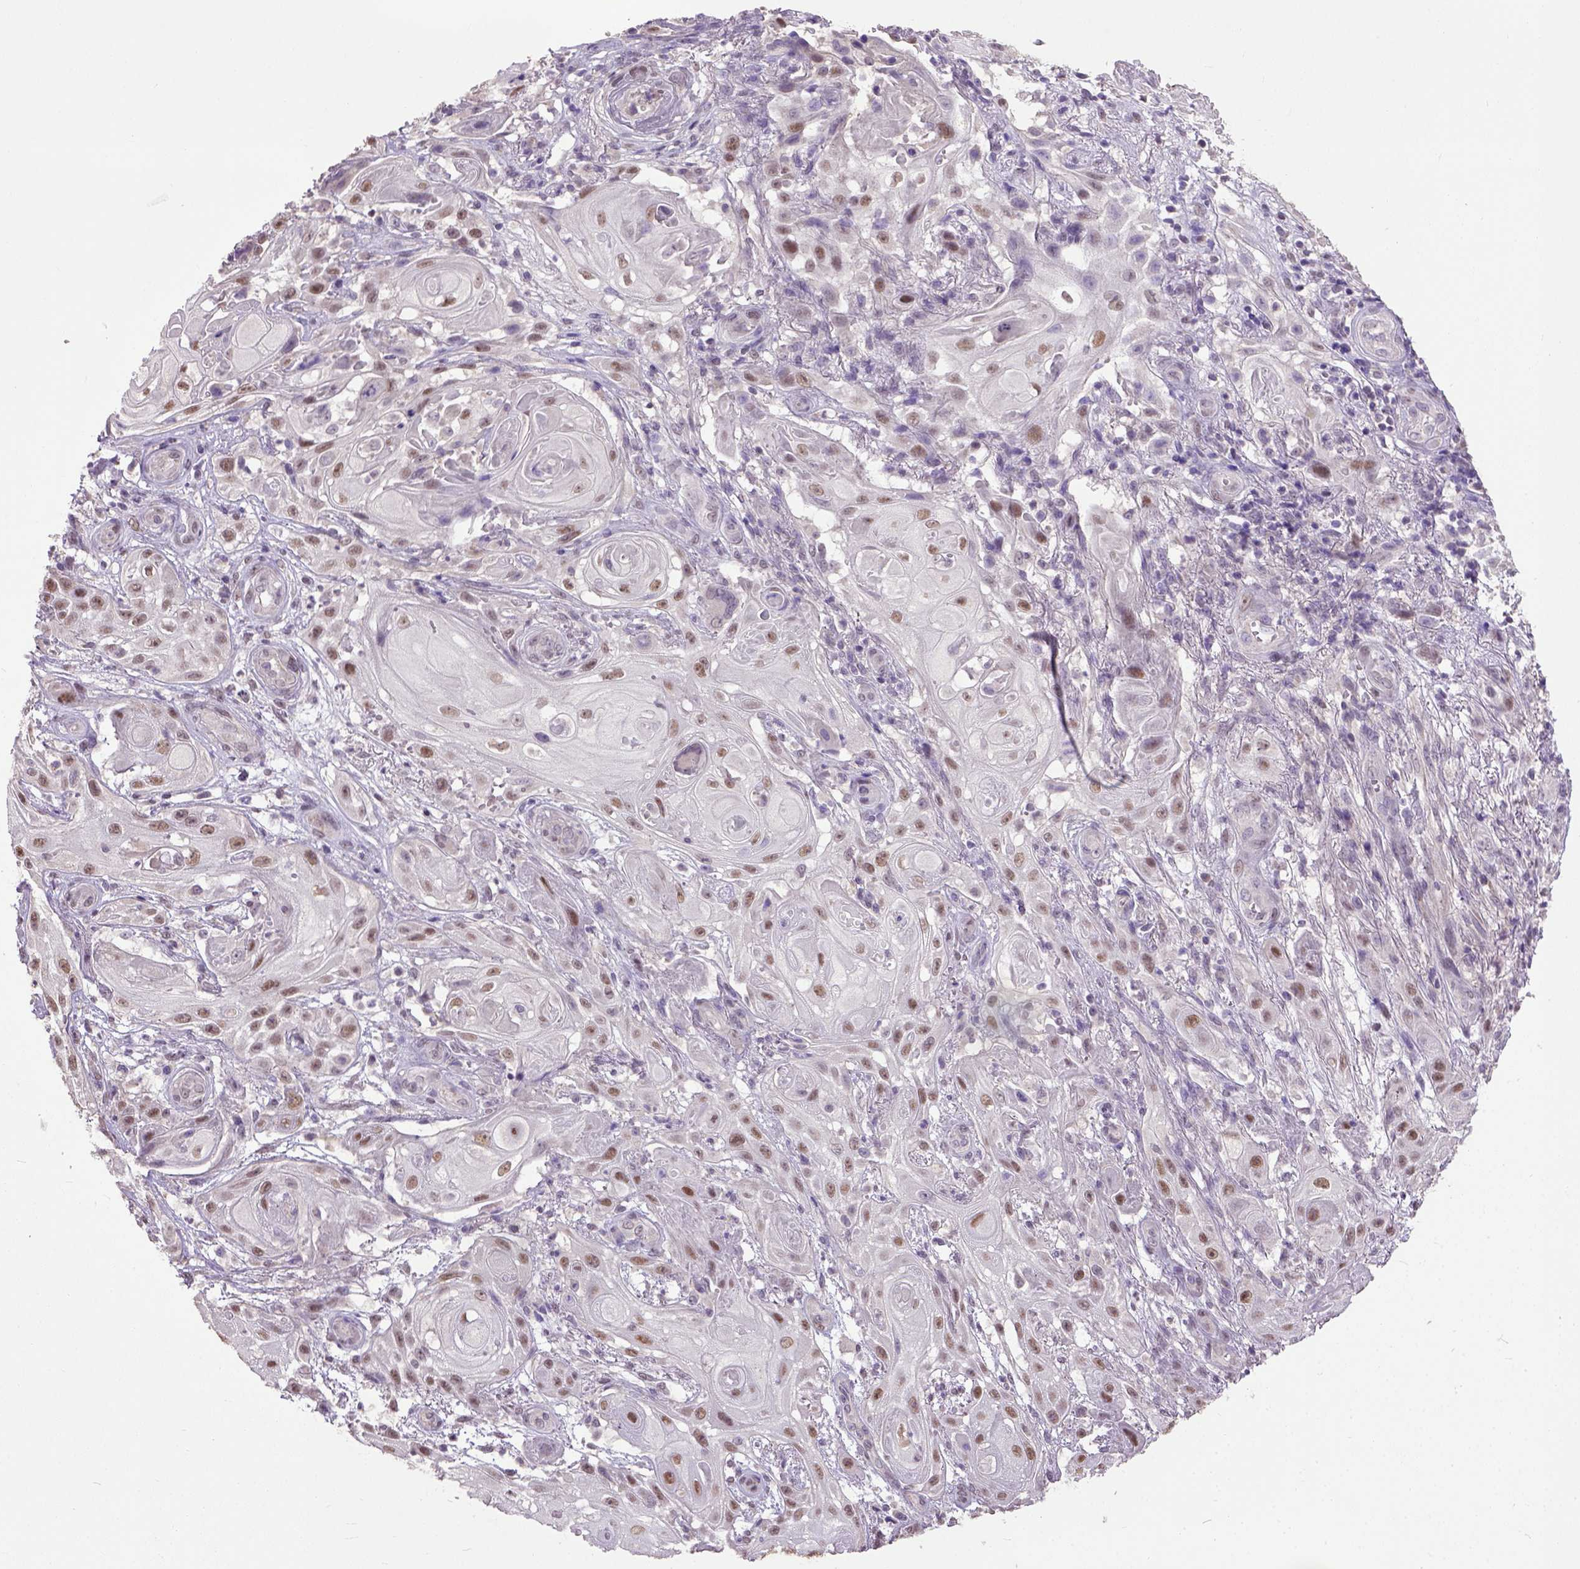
{"staining": {"intensity": "moderate", "quantity": ">75%", "location": "nuclear"}, "tissue": "skin cancer", "cell_type": "Tumor cells", "image_type": "cancer", "snomed": [{"axis": "morphology", "description": "Squamous cell carcinoma, NOS"}, {"axis": "topography", "description": "Skin"}], "caption": "Human squamous cell carcinoma (skin) stained for a protein (brown) reveals moderate nuclear positive expression in approximately >75% of tumor cells.", "gene": "UBA3", "patient": {"sex": "male", "age": 62}}